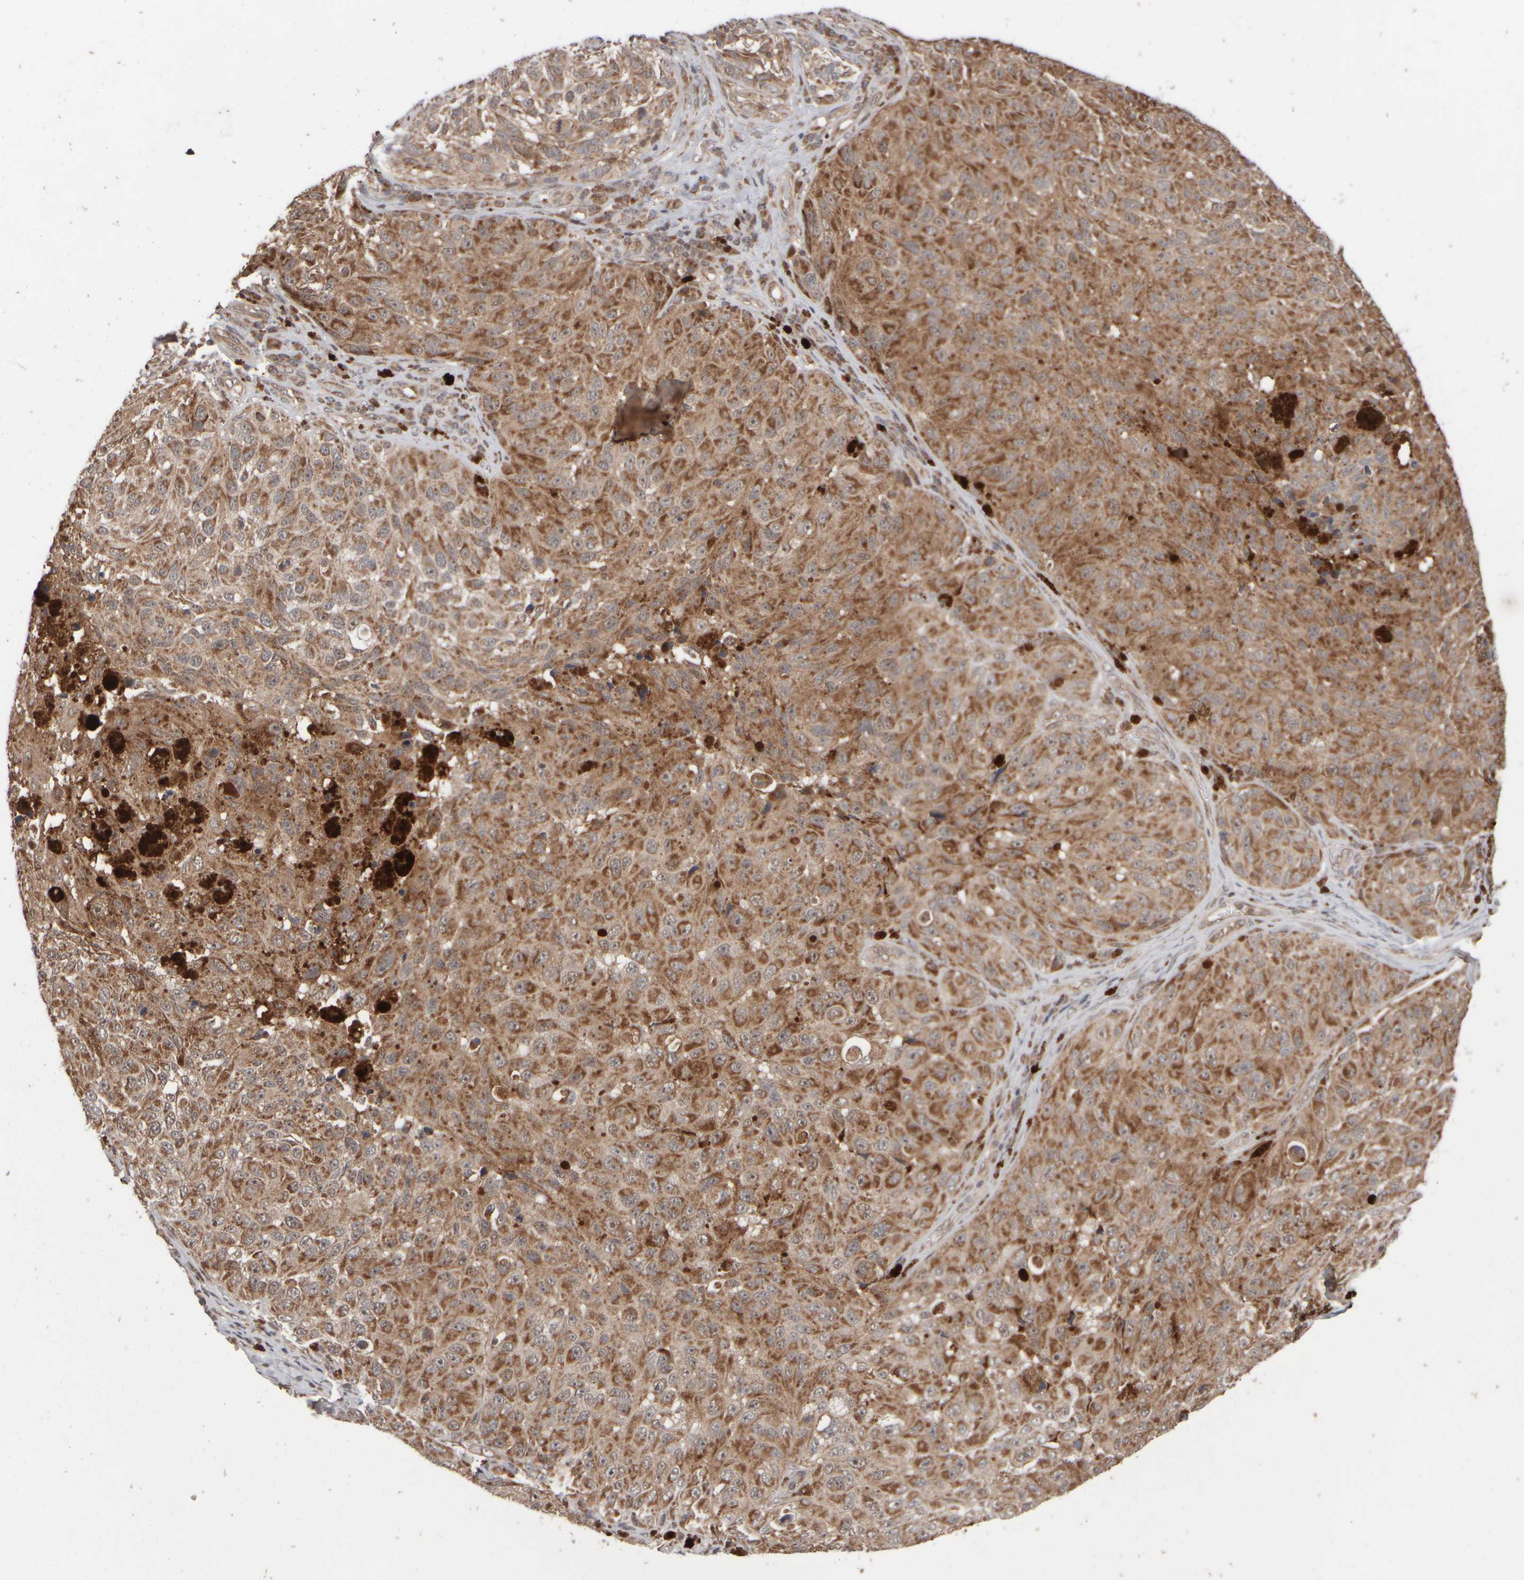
{"staining": {"intensity": "moderate", "quantity": ">75%", "location": "cytoplasmic/membranous"}, "tissue": "melanoma", "cell_type": "Tumor cells", "image_type": "cancer", "snomed": [{"axis": "morphology", "description": "Malignant melanoma, NOS"}, {"axis": "topography", "description": "Skin"}], "caption": "IHC (DAB) staining of human melanoma demonstrates moderate cytoplasmic/membranous protein staining in about >75% of tumor cells.", "gene": "ABHD11", "patient": {"sex": "female", "age": 73}}